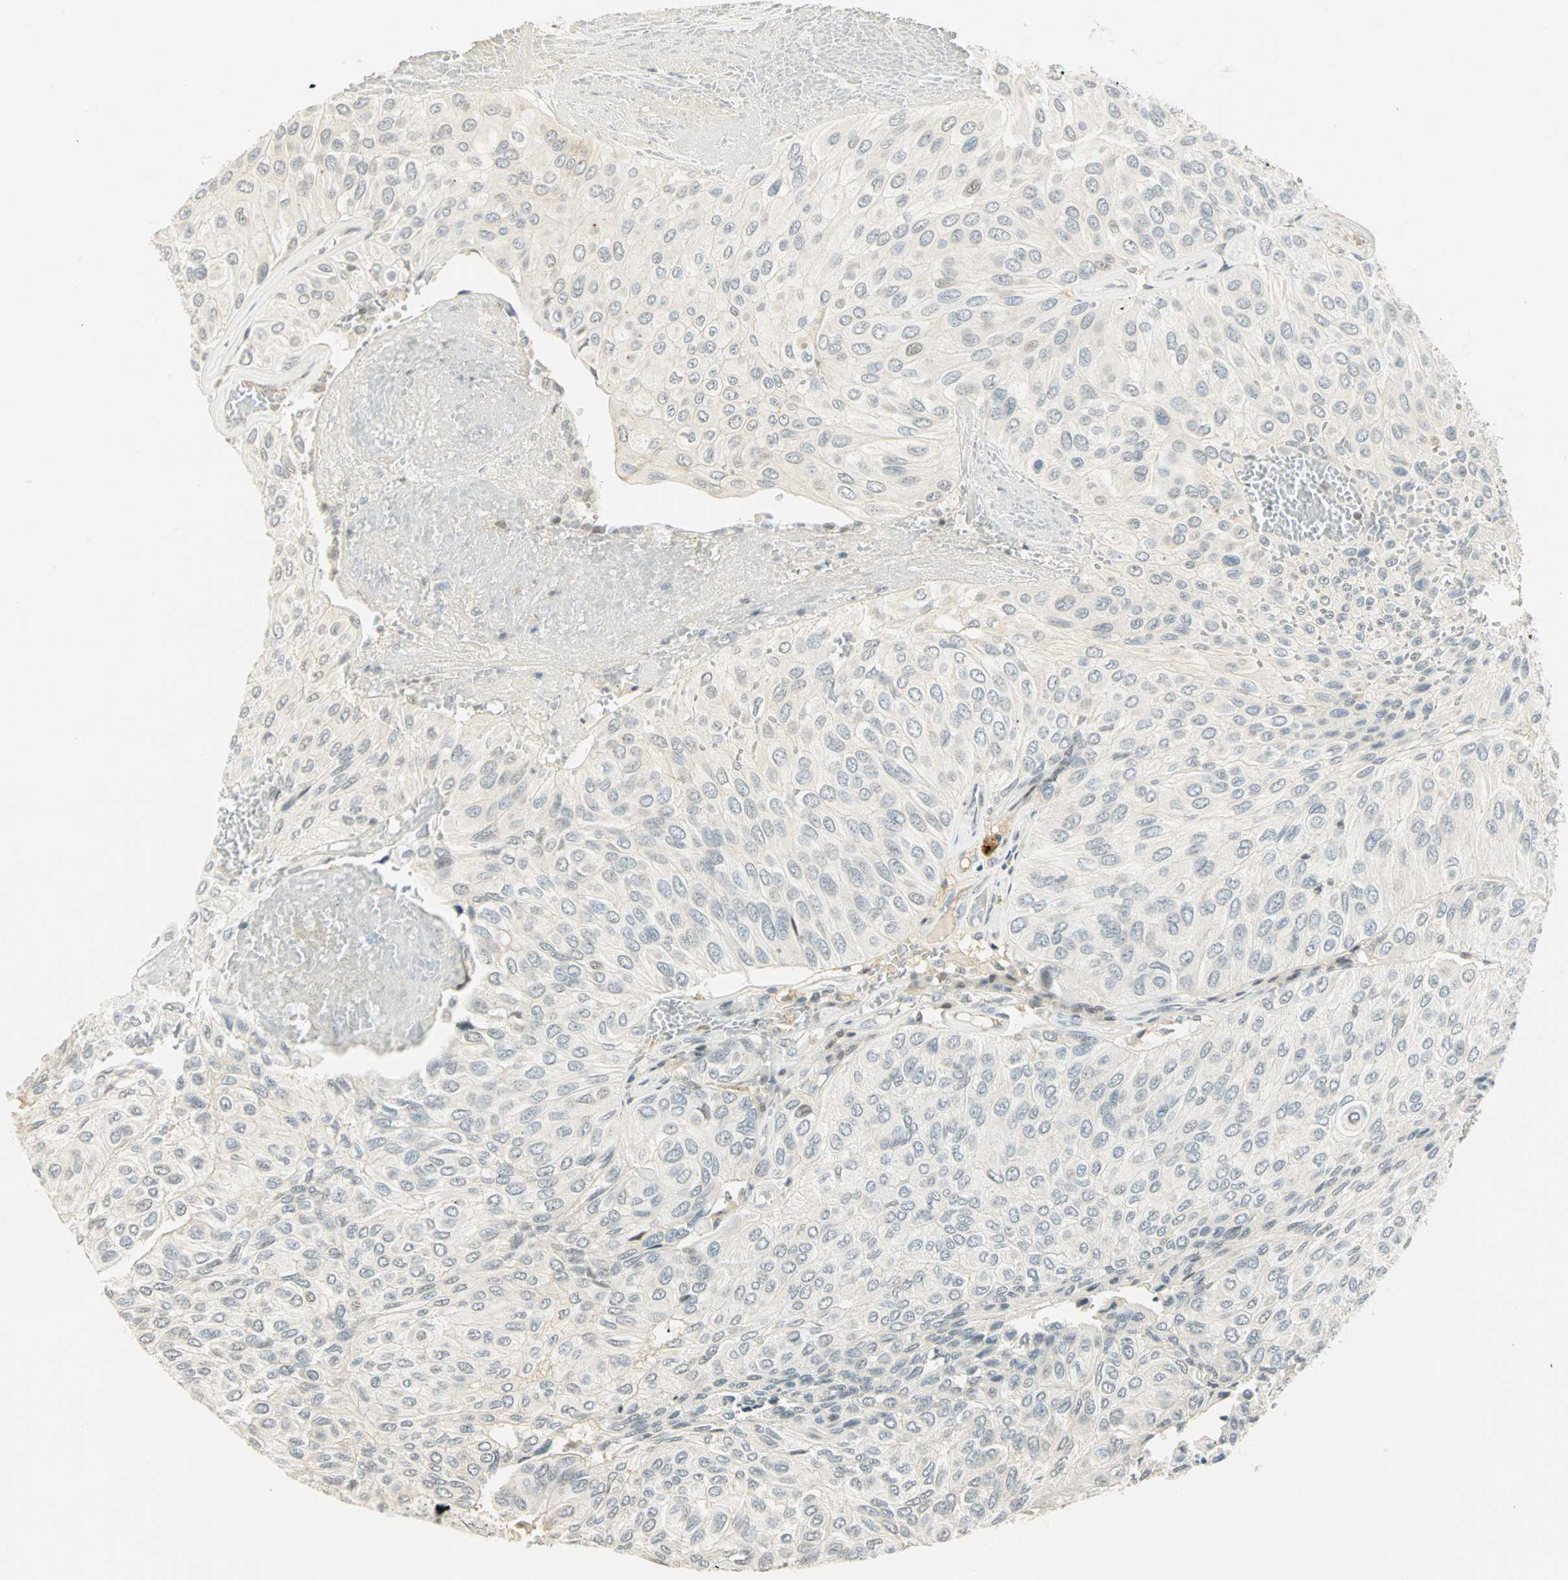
{"staining": {"intensity": "weak", "quantity": "<25%", "location": "nuclear"}, "tissue": "urothelial cancer", "cell_type": "Tumor cells", "image_type": "cancer", "snomed": [{"axis": "morphology", "description": "Urothelial carcinoma, High grade"}, {"axis": "topography", "description": "Urinary bladder"}], "caption": "Tumor cells show no significant positivity in urothelial cancer.", "gene": "SMAD3", "patient": {"sex": "male", "age": 66}}